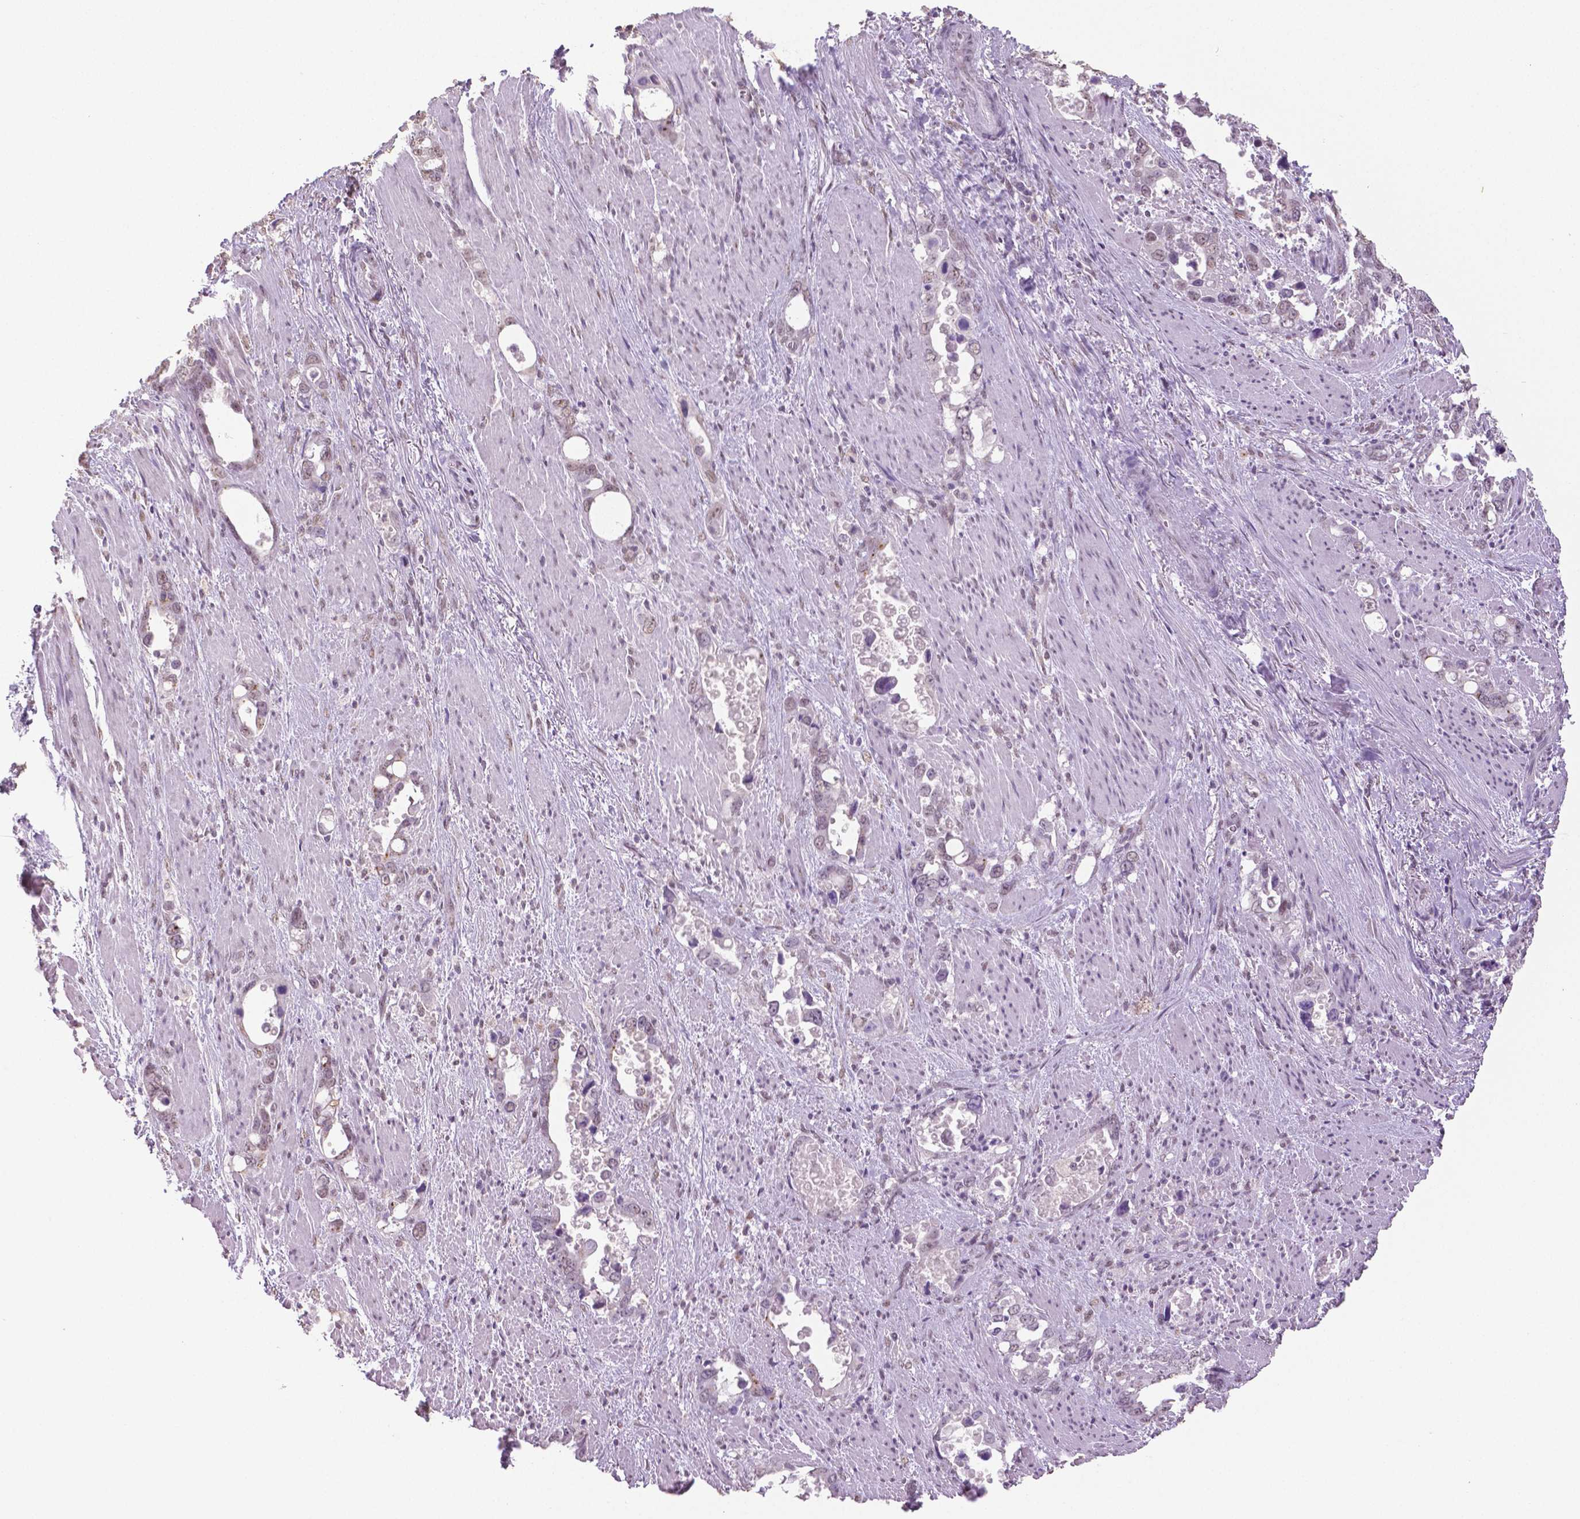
{"staining": {"intensity": "weak", "quantity": "25%-75%", "location": "nuclear"}, "tissue": "stomach cancer", "cell_type": "Tumor cells", "image_type": "cancer", "snomed": [{"axis": "morphology", "description": "Normal tissue, NOS"}, {"axis": "morphology", "description": "Adenocarcinoma, NOS"}, {"axis": "topography", "description": "Esophagus"}, {"axis": "topography", "description": "Stomach, upper"}], "caption": "Immunohistochemistry (IHC) of human stomach cancer (adenocarcinoma) shows low levels of weak nuclear staining in approximately 25%-75% of tumor cells. The staining is performed using DAB brown chromogen to label protein expression. The nuclei are counter-stained blue using hematoxylin.", "gene": "IGF2BP1", "patient": {"sex": "male", "age": 74}}